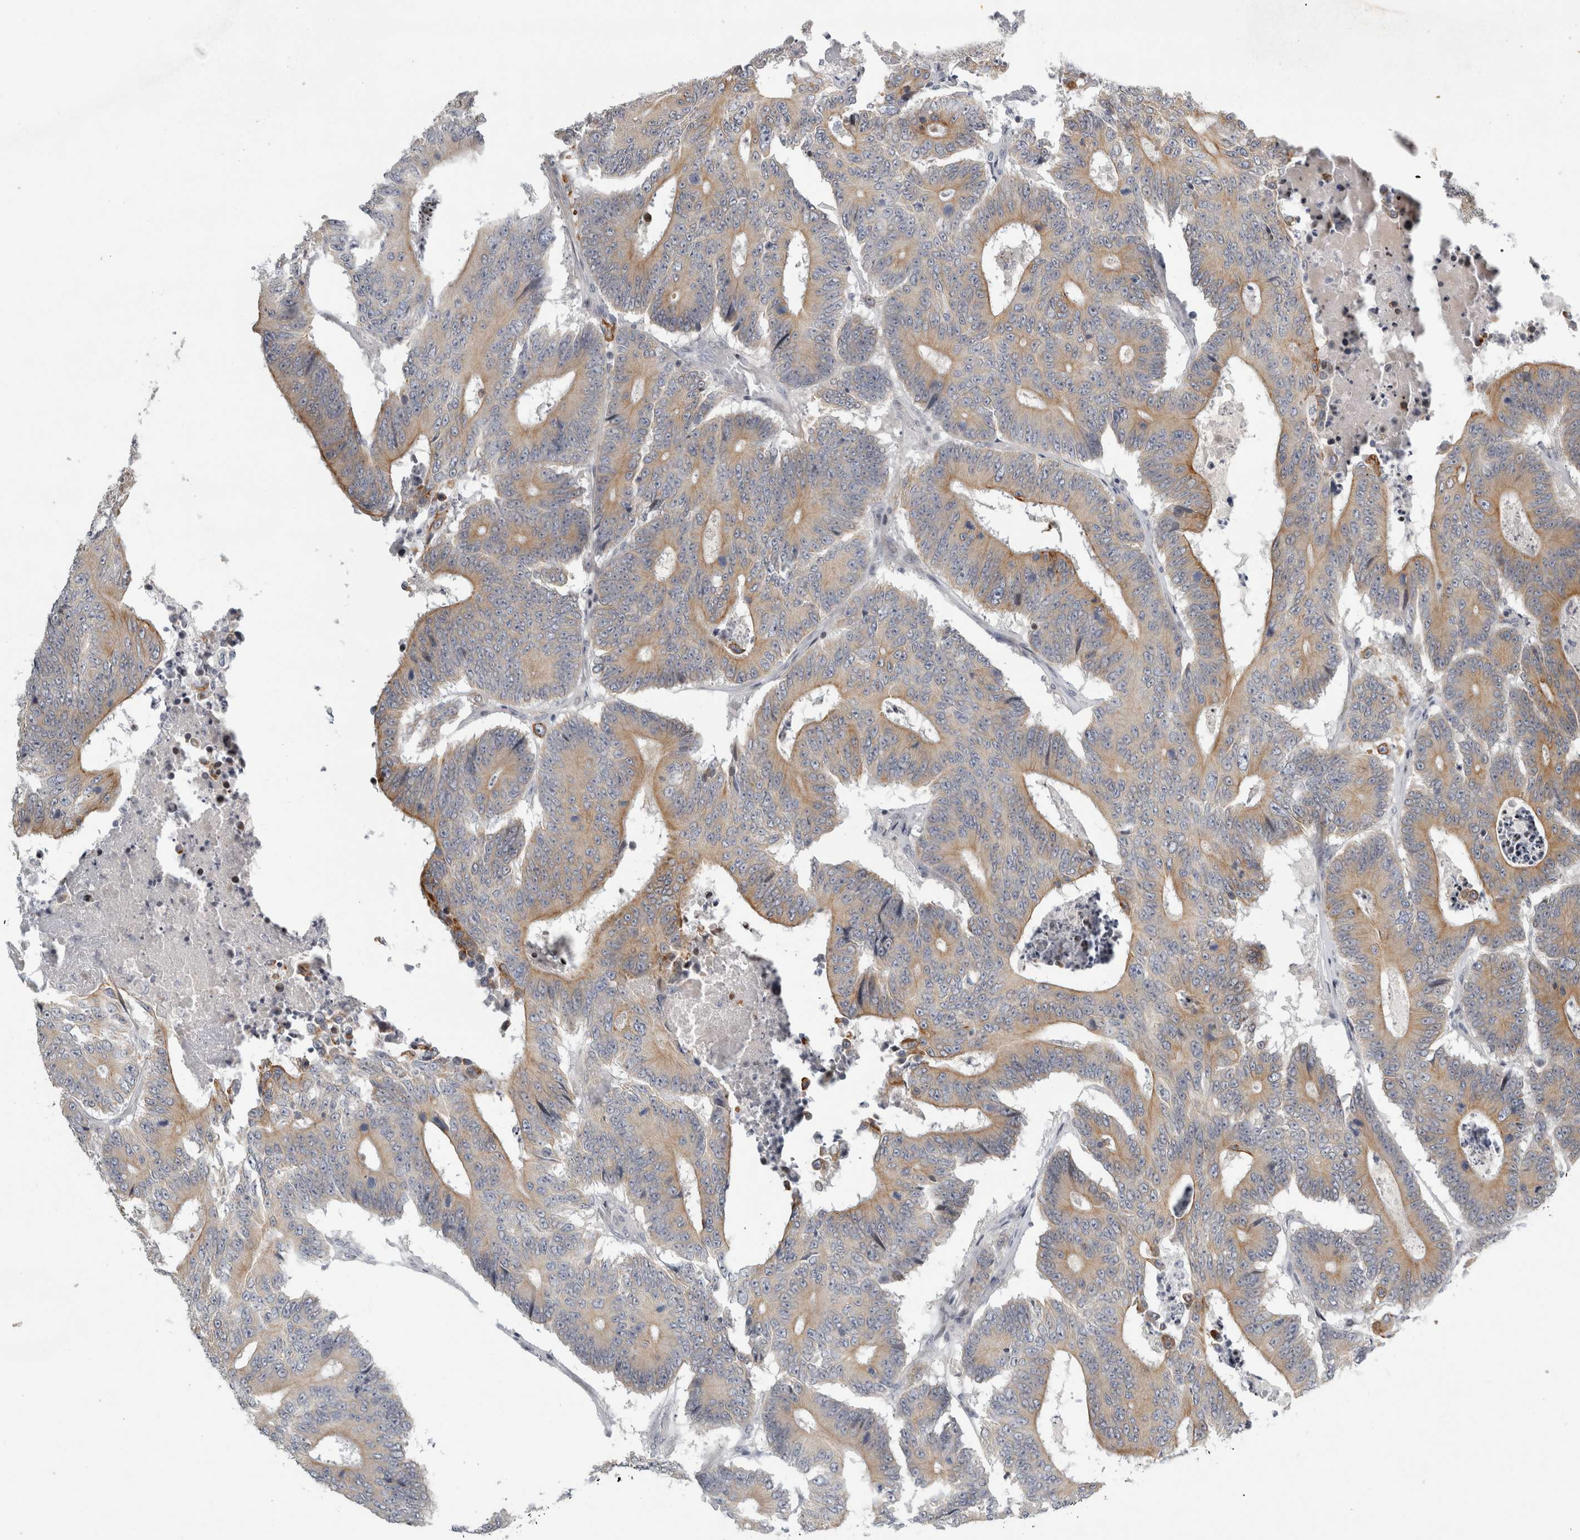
{"staining": {"intensity": "weak", "quantity": "25%-75%", "location": "cytoplasmic/membranous"}, "tissue": "colorectal cancer", "cell_type": "Tumor cells", "image_type": "cancer", "snomed": [{"axis": "morphology", "description": "Adenocarcinoma, NOS"}, {"axis": "topography", "description": "Colon"}], "caption": "High-magnification brightfield microscopy of colorectal adenocarcinoma stained with DAB (brown) and counterstained with hematoxylin (blue). tumor cells exhibit weak cytoplasmic/membranous expression is present in approximately25%-75% of cells.", "gene": "UTP25", "patient": {"sex": "male", "age": 83}}